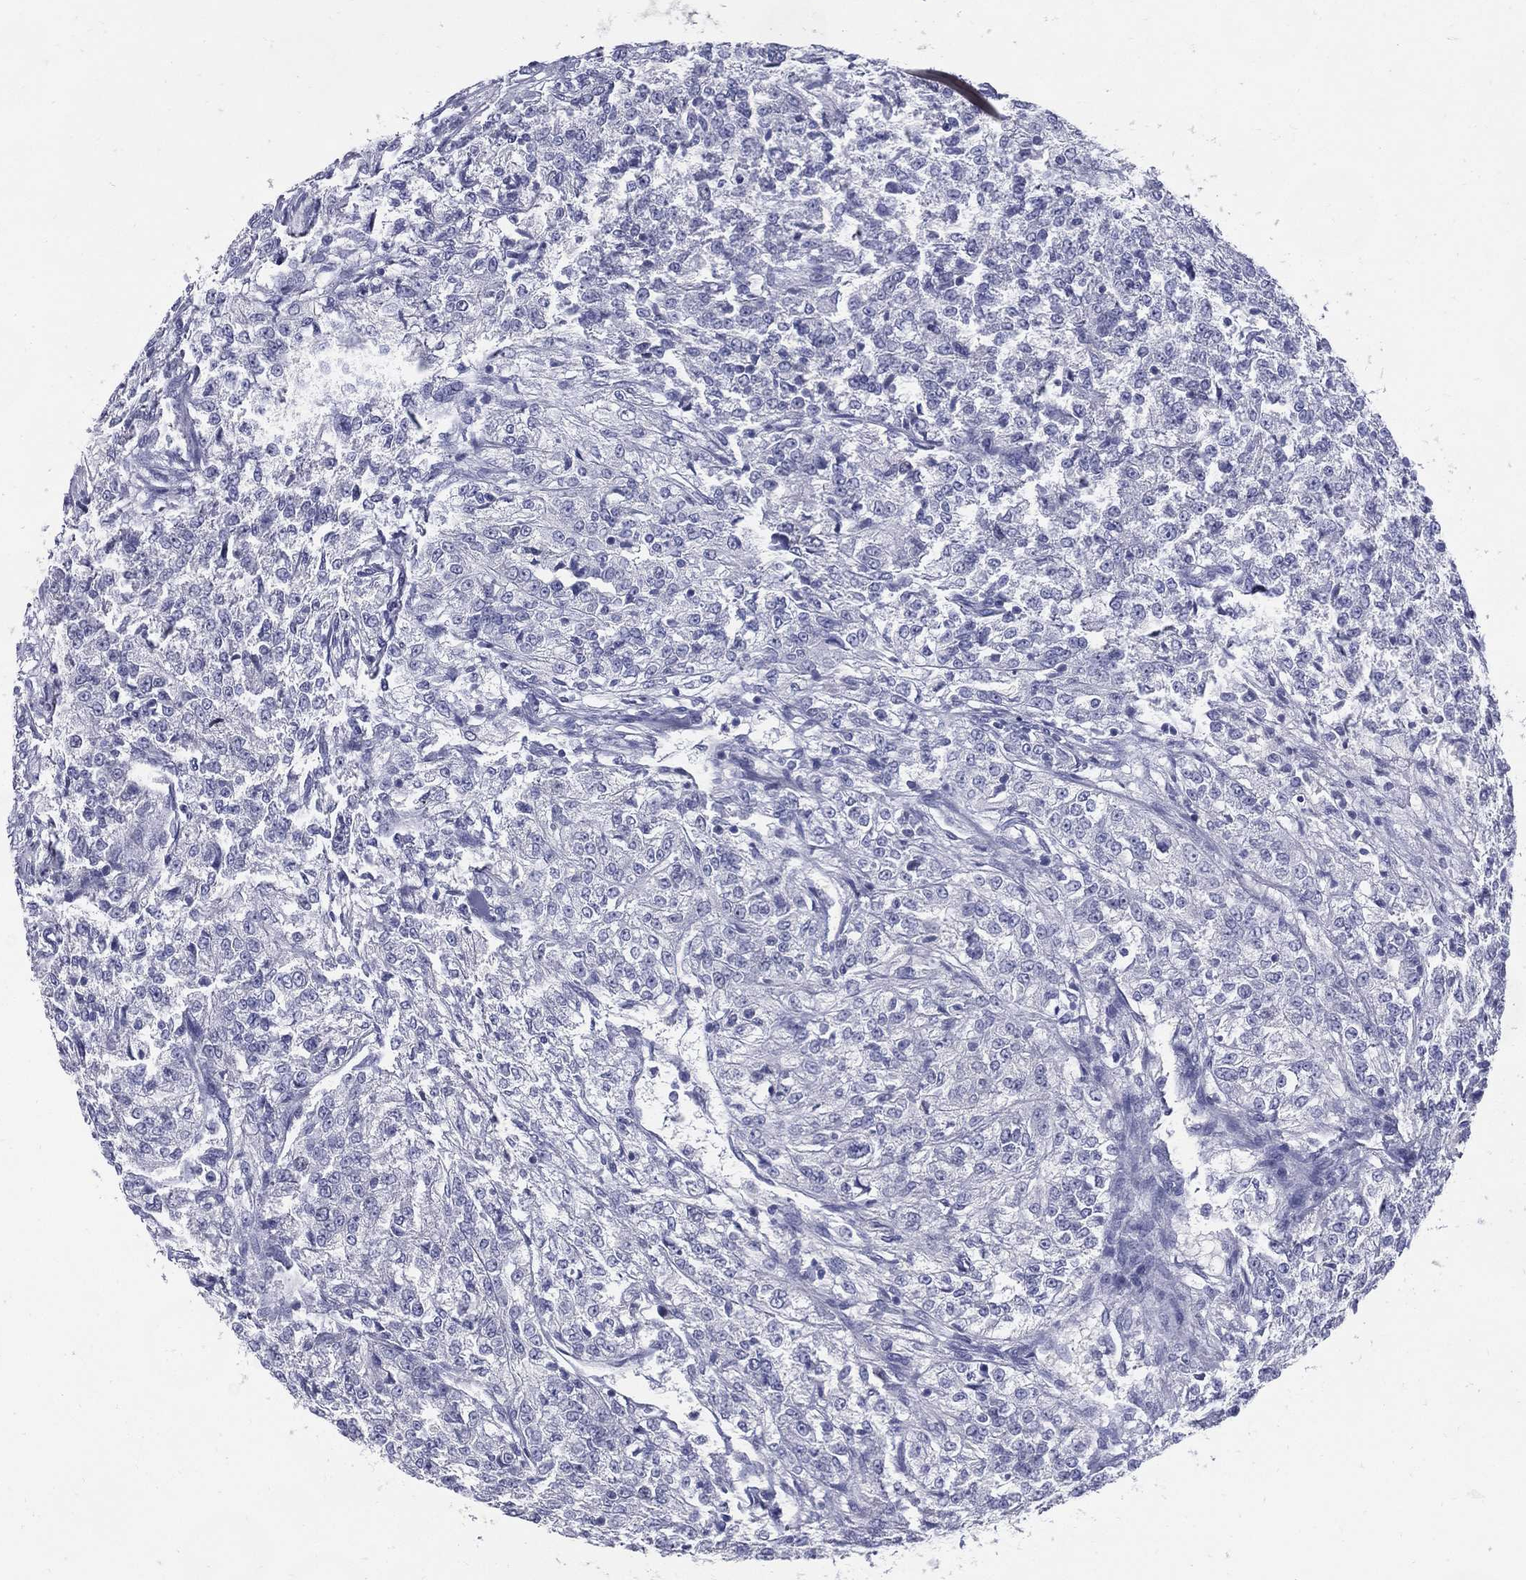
{"staining": {"intensity": "negative", "quantity": "none", "location": "none"}, "tissue": "renal cancer", "cell_type": "Tumor cells", "image_type": "cancer", "snomed": [{"axis": "morphology", "description": "Adenocarcinoma, NOS"}, {"axis": "topography", "description": "Kidney"}], "caption": "Human adenocarcinoma (renal) stained for a protein using immunohistochemistry (IHC) displays no positivity in tumor cells.", "gene": "KIF2C", "patient": {"sex": "female", "age": 63}}